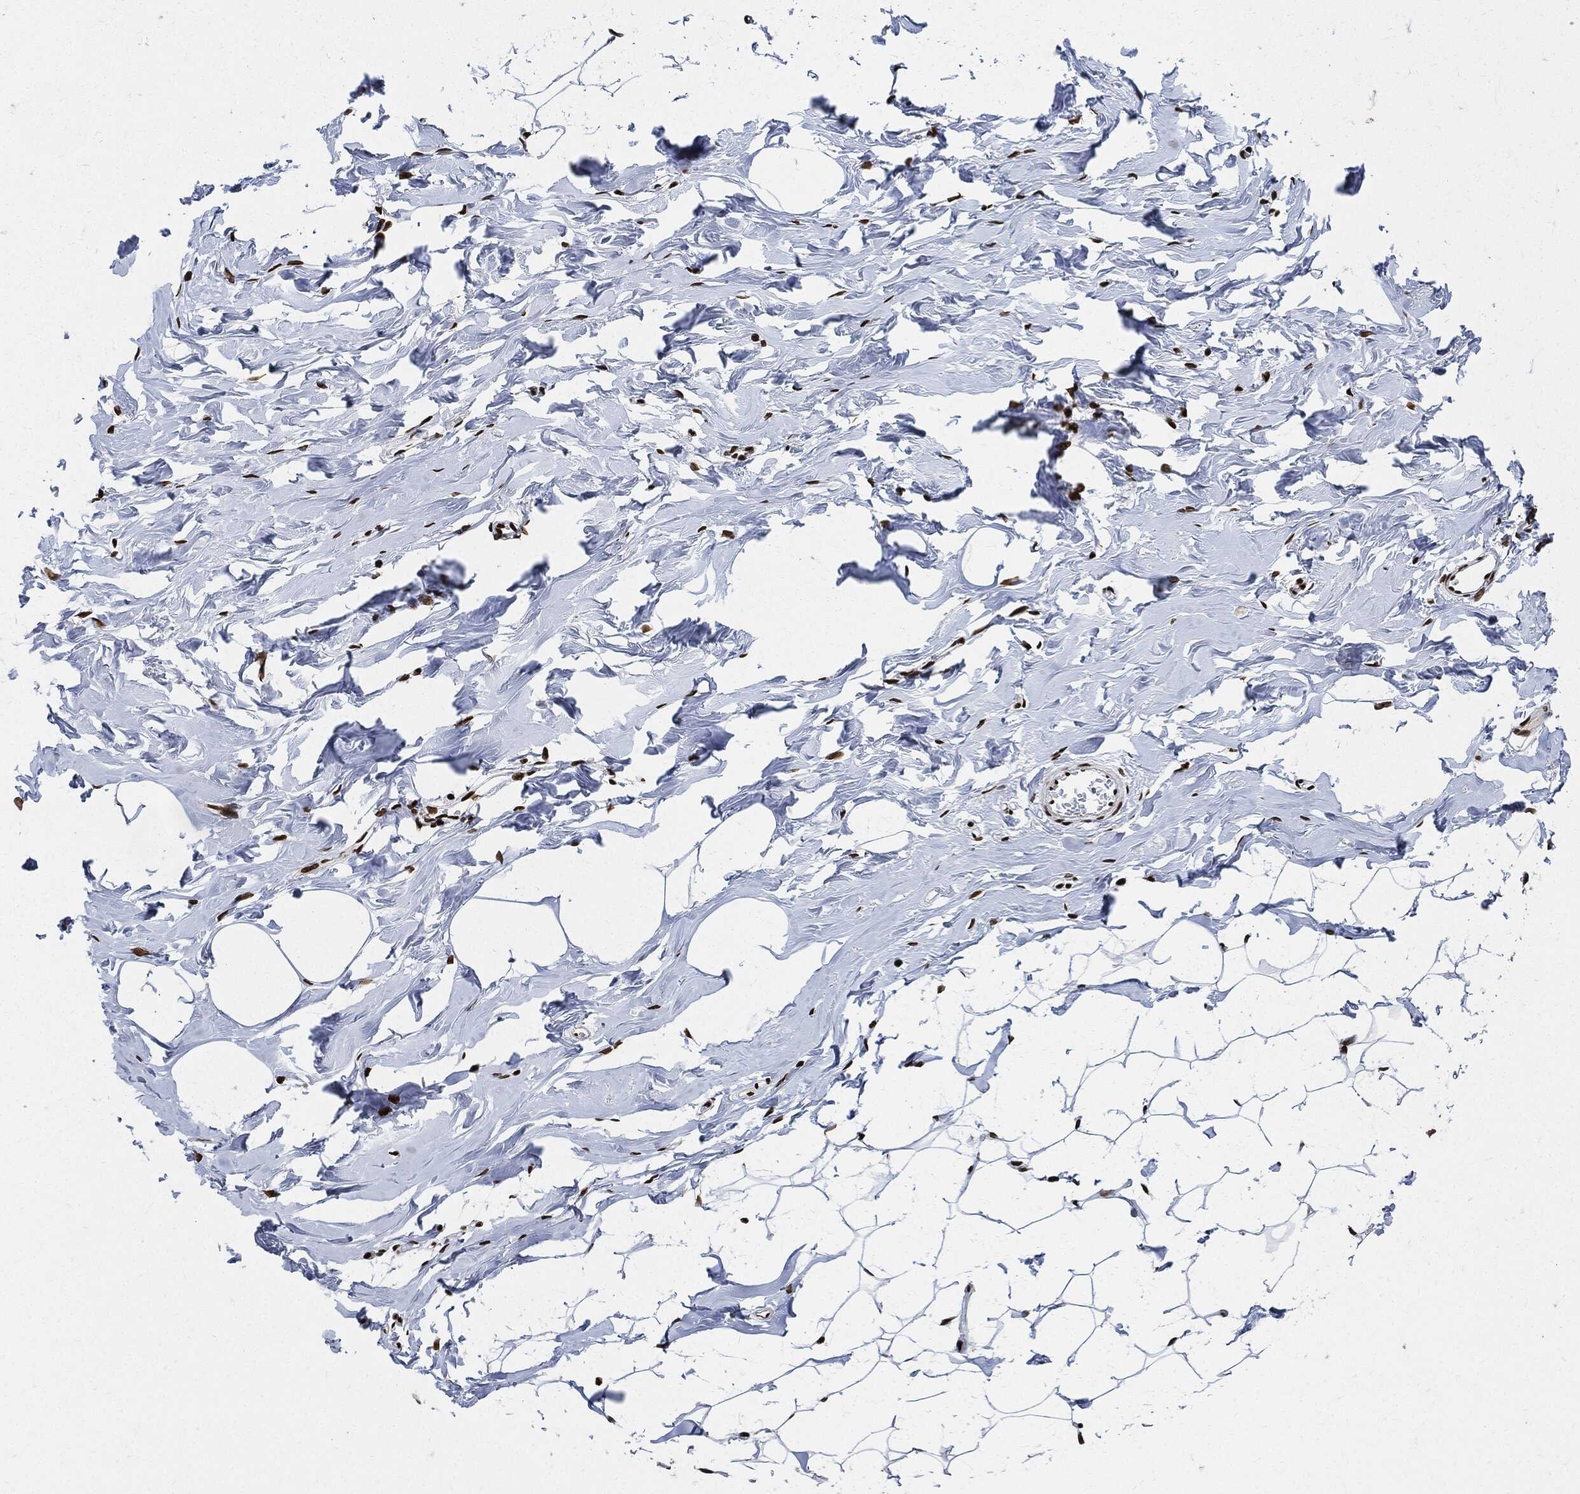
{"staining": {"intensity": "strong", "quantity": ">75%", "location": "nuclear"}, "tissue": "breast", "cell_type": "Adipocytes", "image_type": "normal", "snomed": [{"axis": "morphology", "description": "Normal tissue, NOS"}, {"axis": "morphology", "description": "Lobular carcinoma, in situ"}, {"axis": "topography", "description": "Breast"}], "caption": "Normal breast demonstrates strong nuclear staining in about >75% of adipocytes.", "gene": "RECQL", "patient": {"sex": "female", "age": 35}}